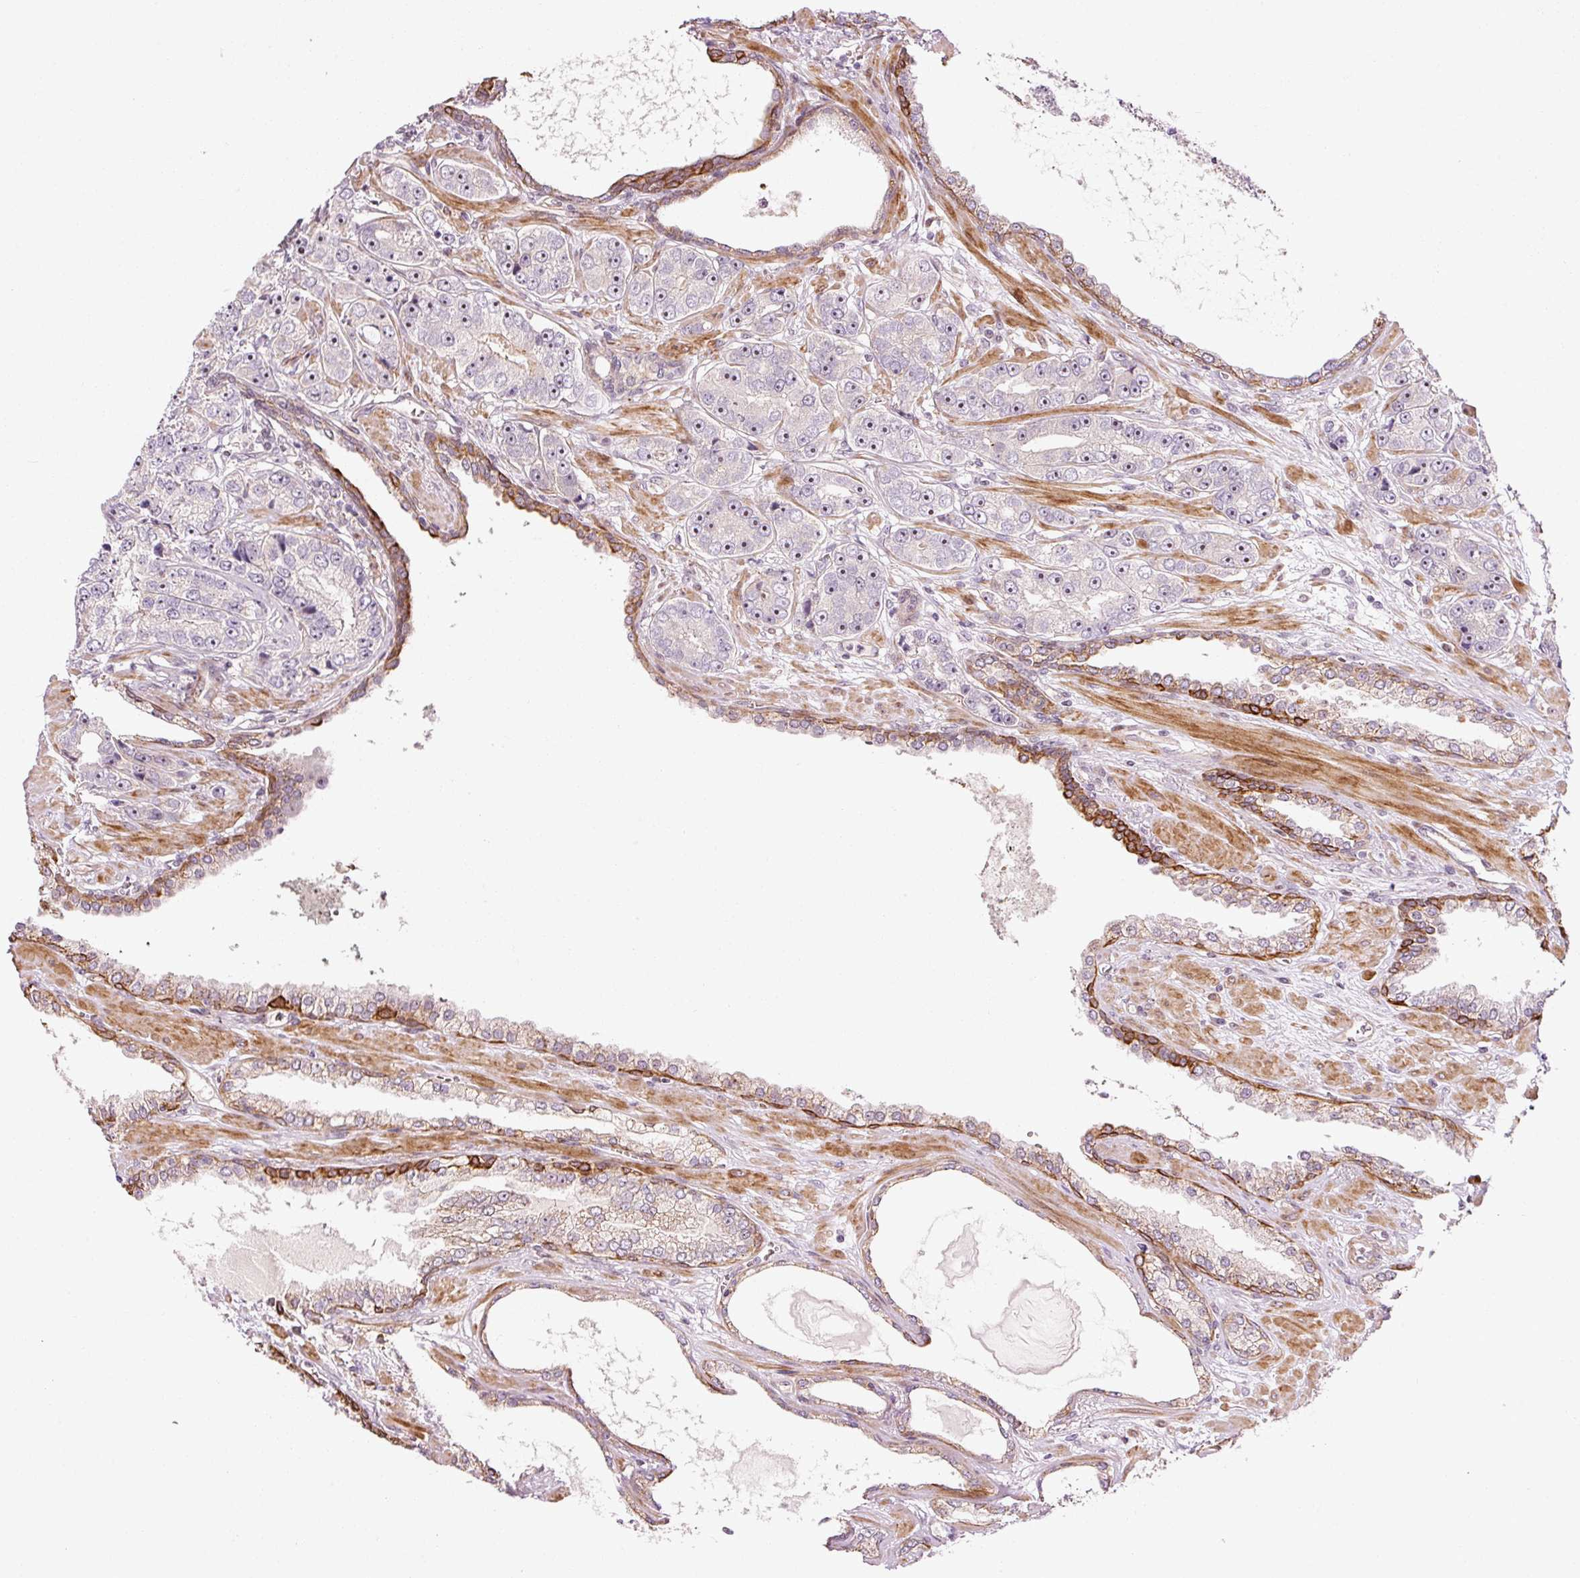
{"staining": {"intensity": "negative", "quantity": "none", "location": "none"}, "tissue": "prostate cancer", "cell_type": "Tumor cells", "image_type": "cancer", "snomed": [{"axis": "morphology", "description": "Adenocarcinoma, High grade"}, {"axis": "topography", "description": "Prostate"}], "caption": "An immunohistochemistry (IHC) histopathology image of prostate cancer (high-grade adenocarcinoma) is shown. There is no staining in tumor cells of prostate cancer (high-grade adenocarcinoma).", "gene": "ANKRD20A1", "patient": {"sex": "male", "age": 71}}